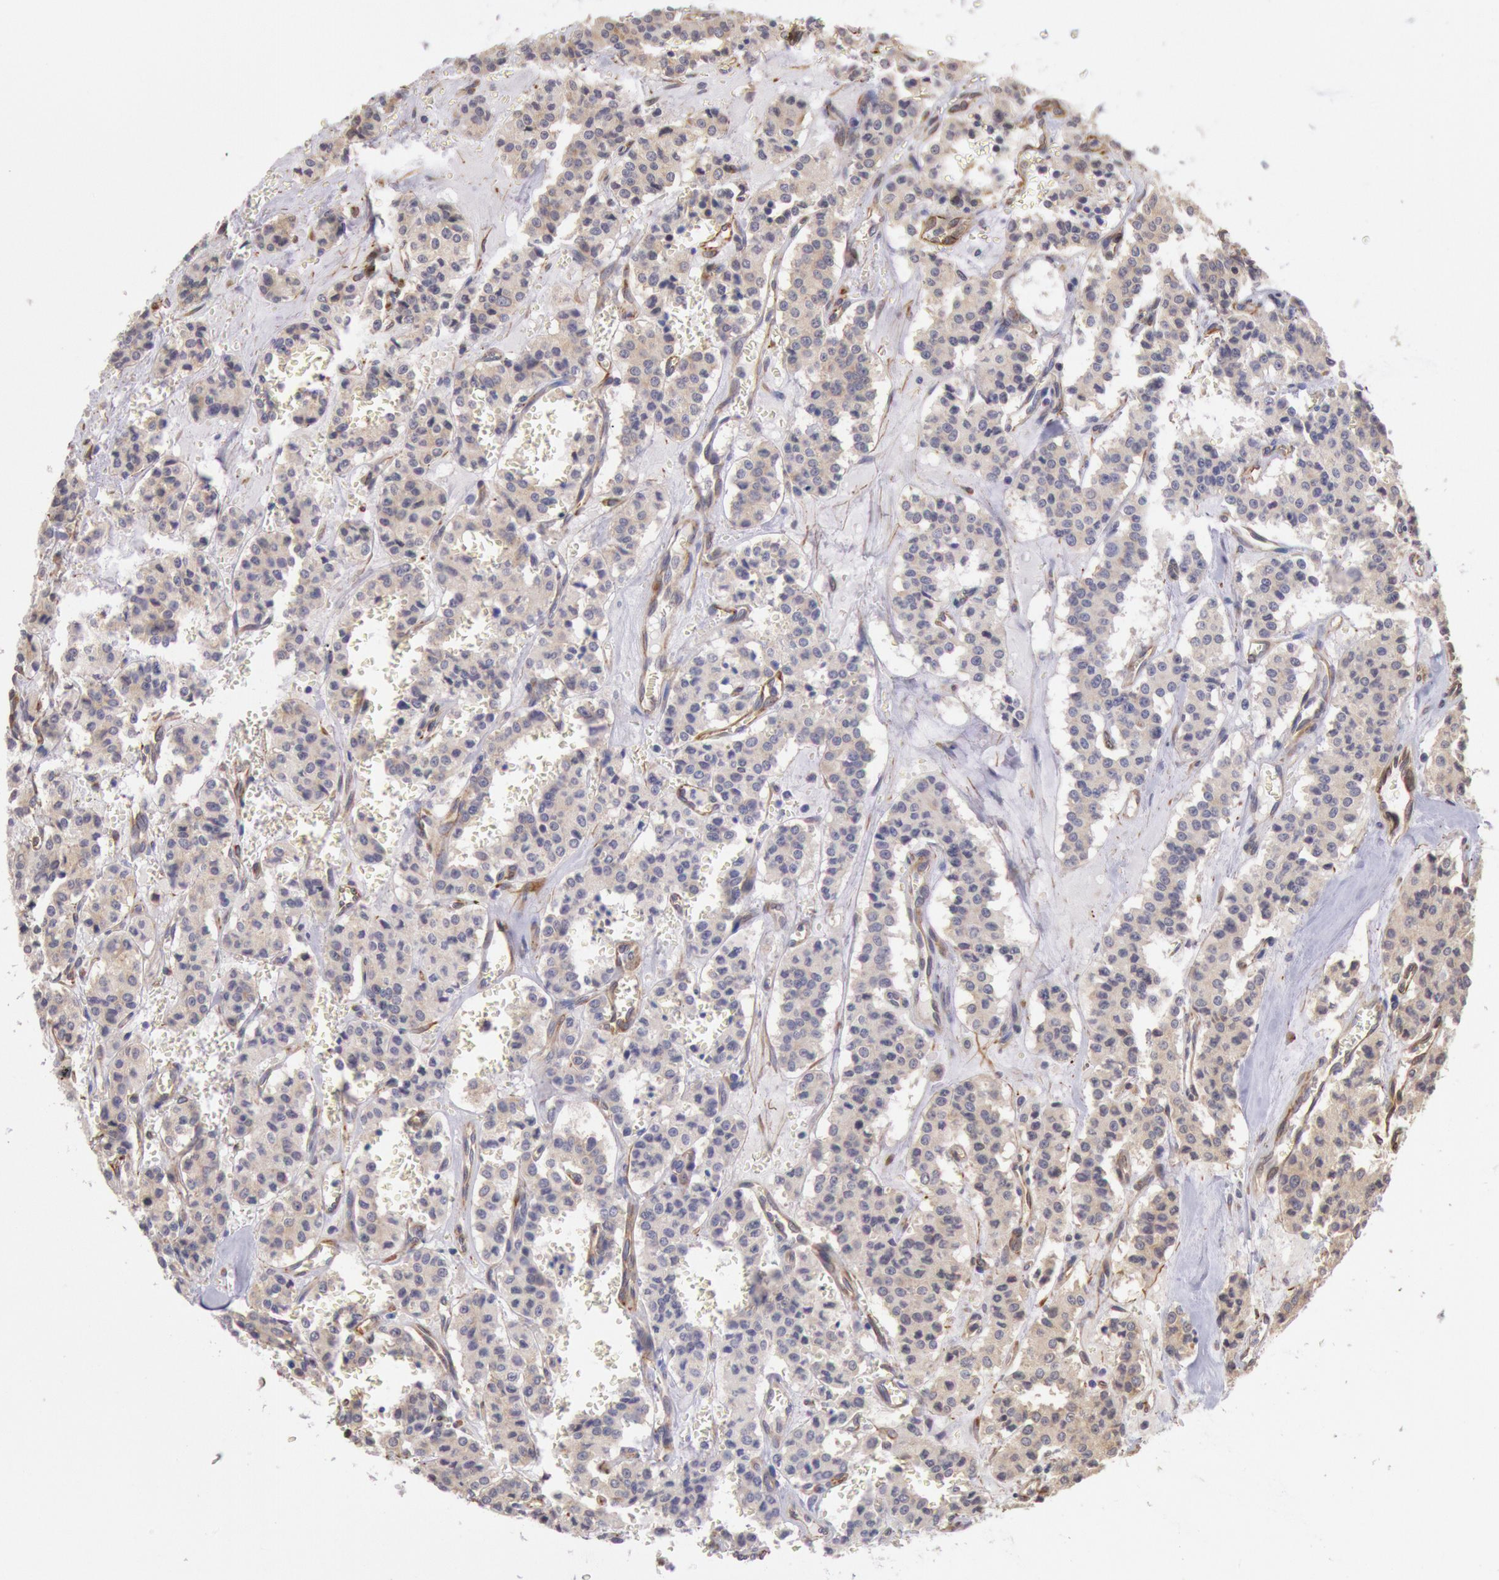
{"staining": {"intensity": "weak", "quantity": ">75%", "location": "cytoplasmic/membranous"}, "tissue": "carcinoid", "cell_type": "Tumor cells", "image_type": "cancer", "snomed": [{"axis": "morphology", "description": "Carcinoid, malignant, NOS"}, {"axis": "topography", "description": "Bronchus"}], "caption": "Carcinoid stained with IHC demonstrates weak cytoplasmic/membranous positivity in approximately >75% of tumor cells.", "gene": "DRG1", "patient": {"sex": "male", "age": 55}}